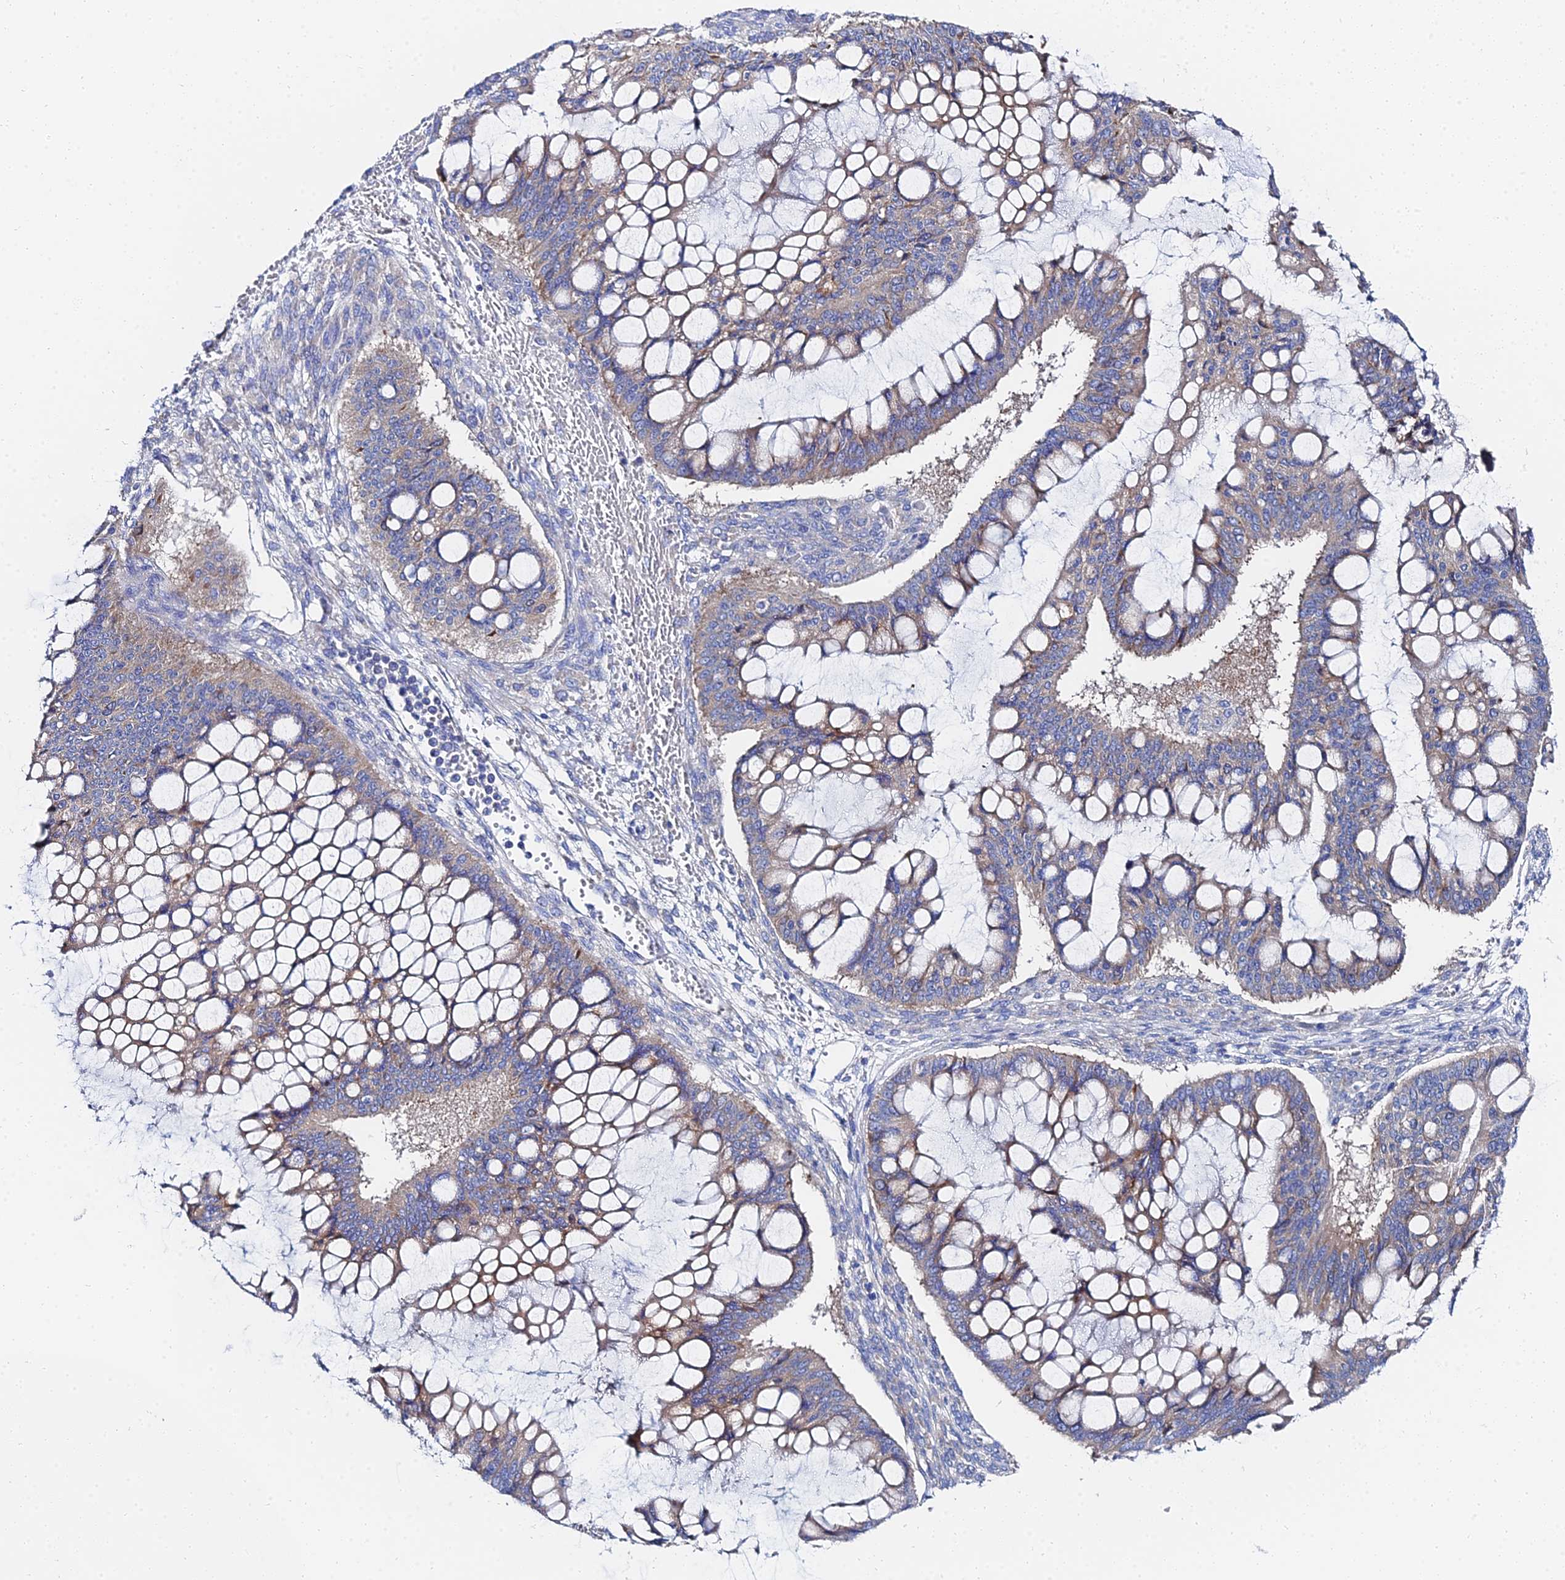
{"staining": {"intensity": "weak", "quantity": ">75%", "location": "cytoplasmic/membranous"}, "tissue": "ovarian cancer", "cell_type": "Tumor cells", "image_type": "cancer", "snomed": [{"axis": "morphology", "description": "Cystadenocarcinoma, mucinous, NOS"}, {"axis": "topography", "description": "Ovary"}], "caption": "Immunohistochemical staining of human ovarian mucinous cystadenocarcinoma demonstrates weak cytoplasmic/membranous protein staining in about >75% of tumor cells. (DAB (3,3'-diaminobenzidine) = brown stain, brightfield microscopy at high magnification).", "gene": "PTTG1", "patient": {"sex": "female", "age": 73}}